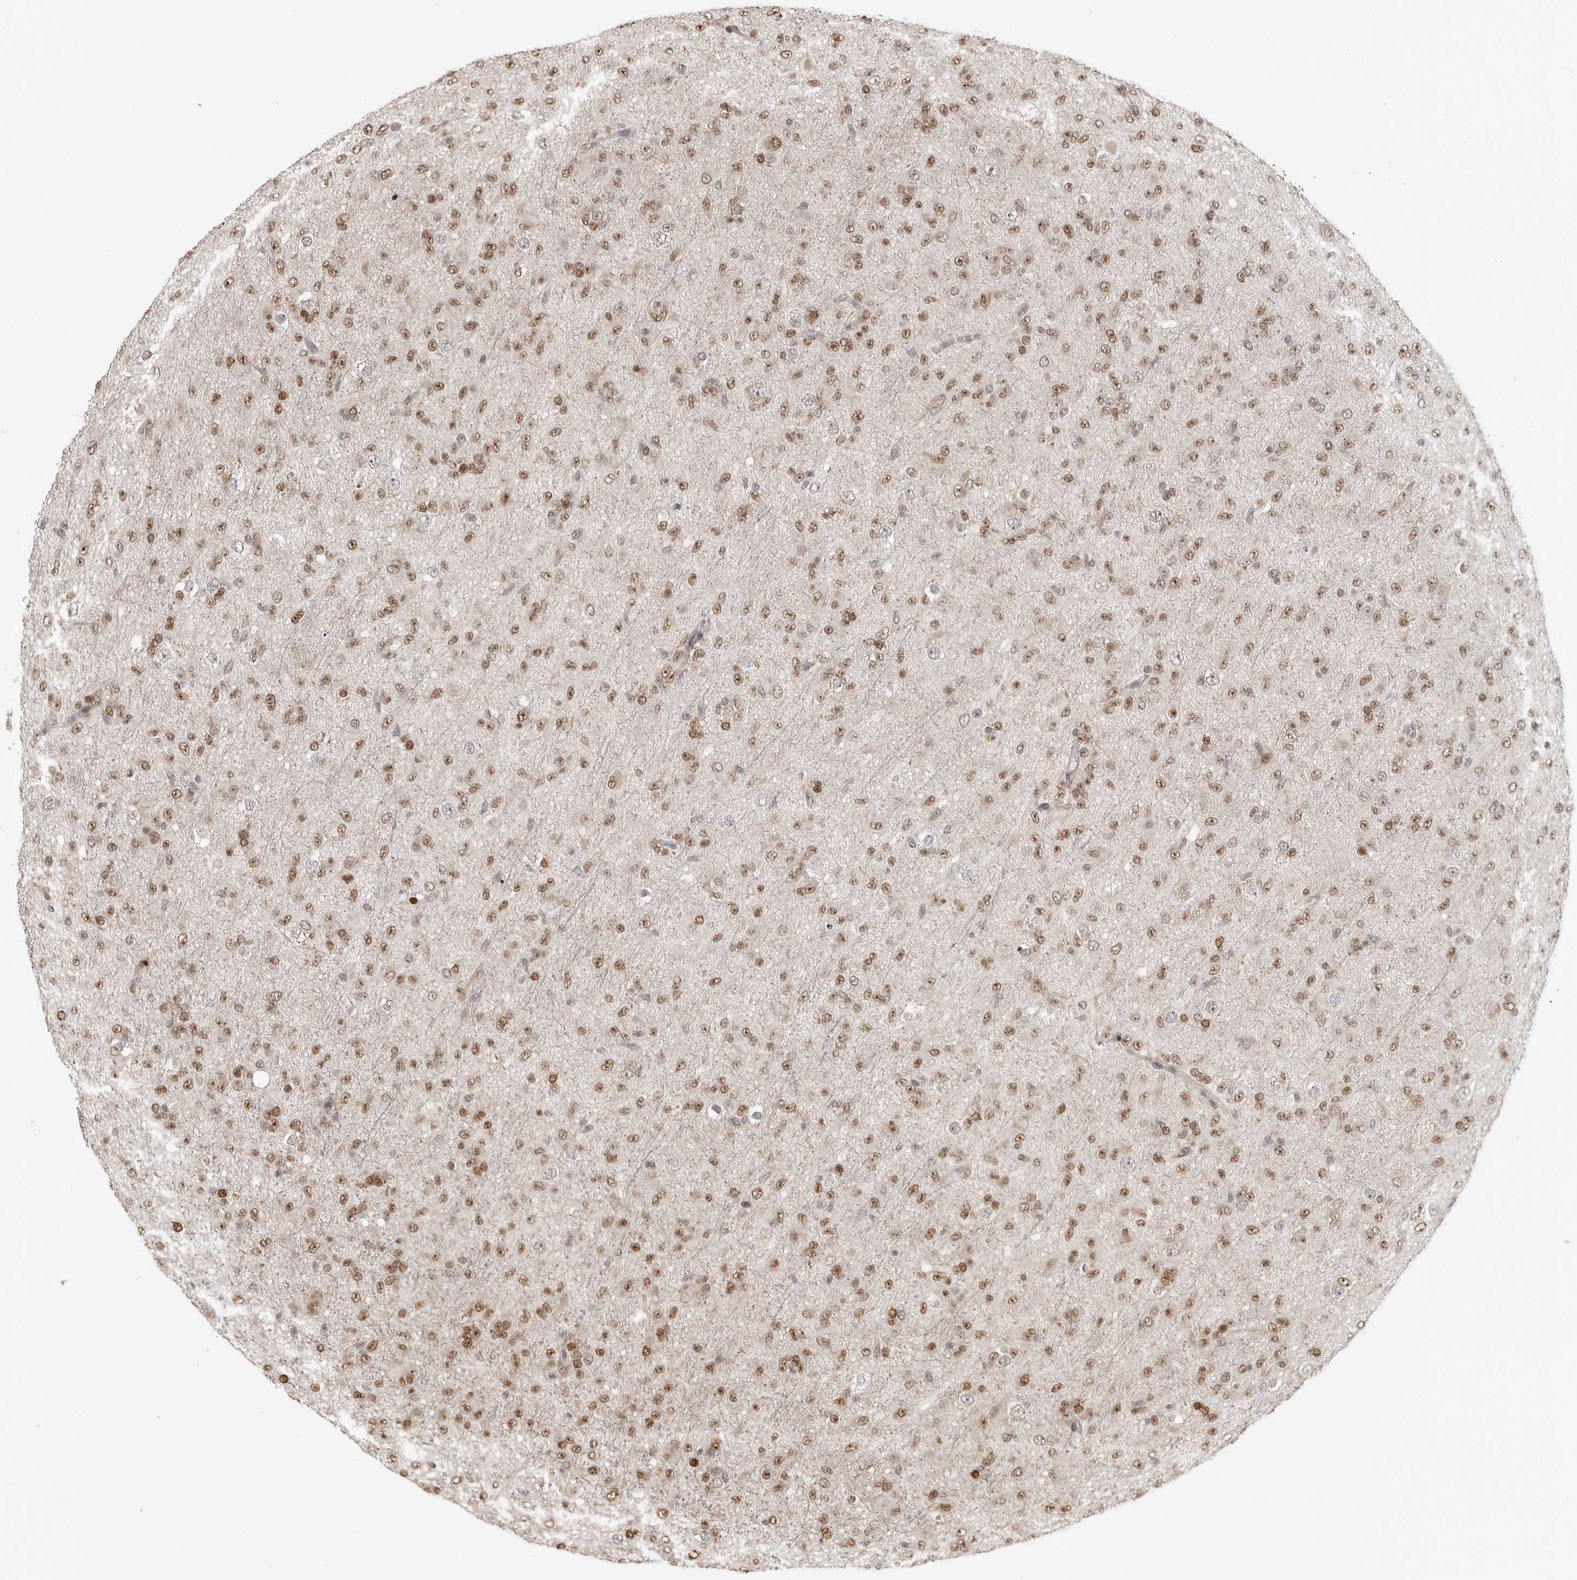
{"staining": {"intensity": "moderate", "quantity": ">75%", "location": "nuclear"}, "tissue": "glioma", "cell_type": "Tumor cells", "image_type": "cancer", "snomed": [{"axis": "morphology", "description": "Glioma, malignant, Low grade"}, {"axis": "topography", "description": "Brain"}], "caption": "Tumor cells display moderate nuclear staining in approximately >75% of cells in malignant glioma (low-grade).", "gene": "ISG20L2", "patient": {"sex": "male", "age": 65}}